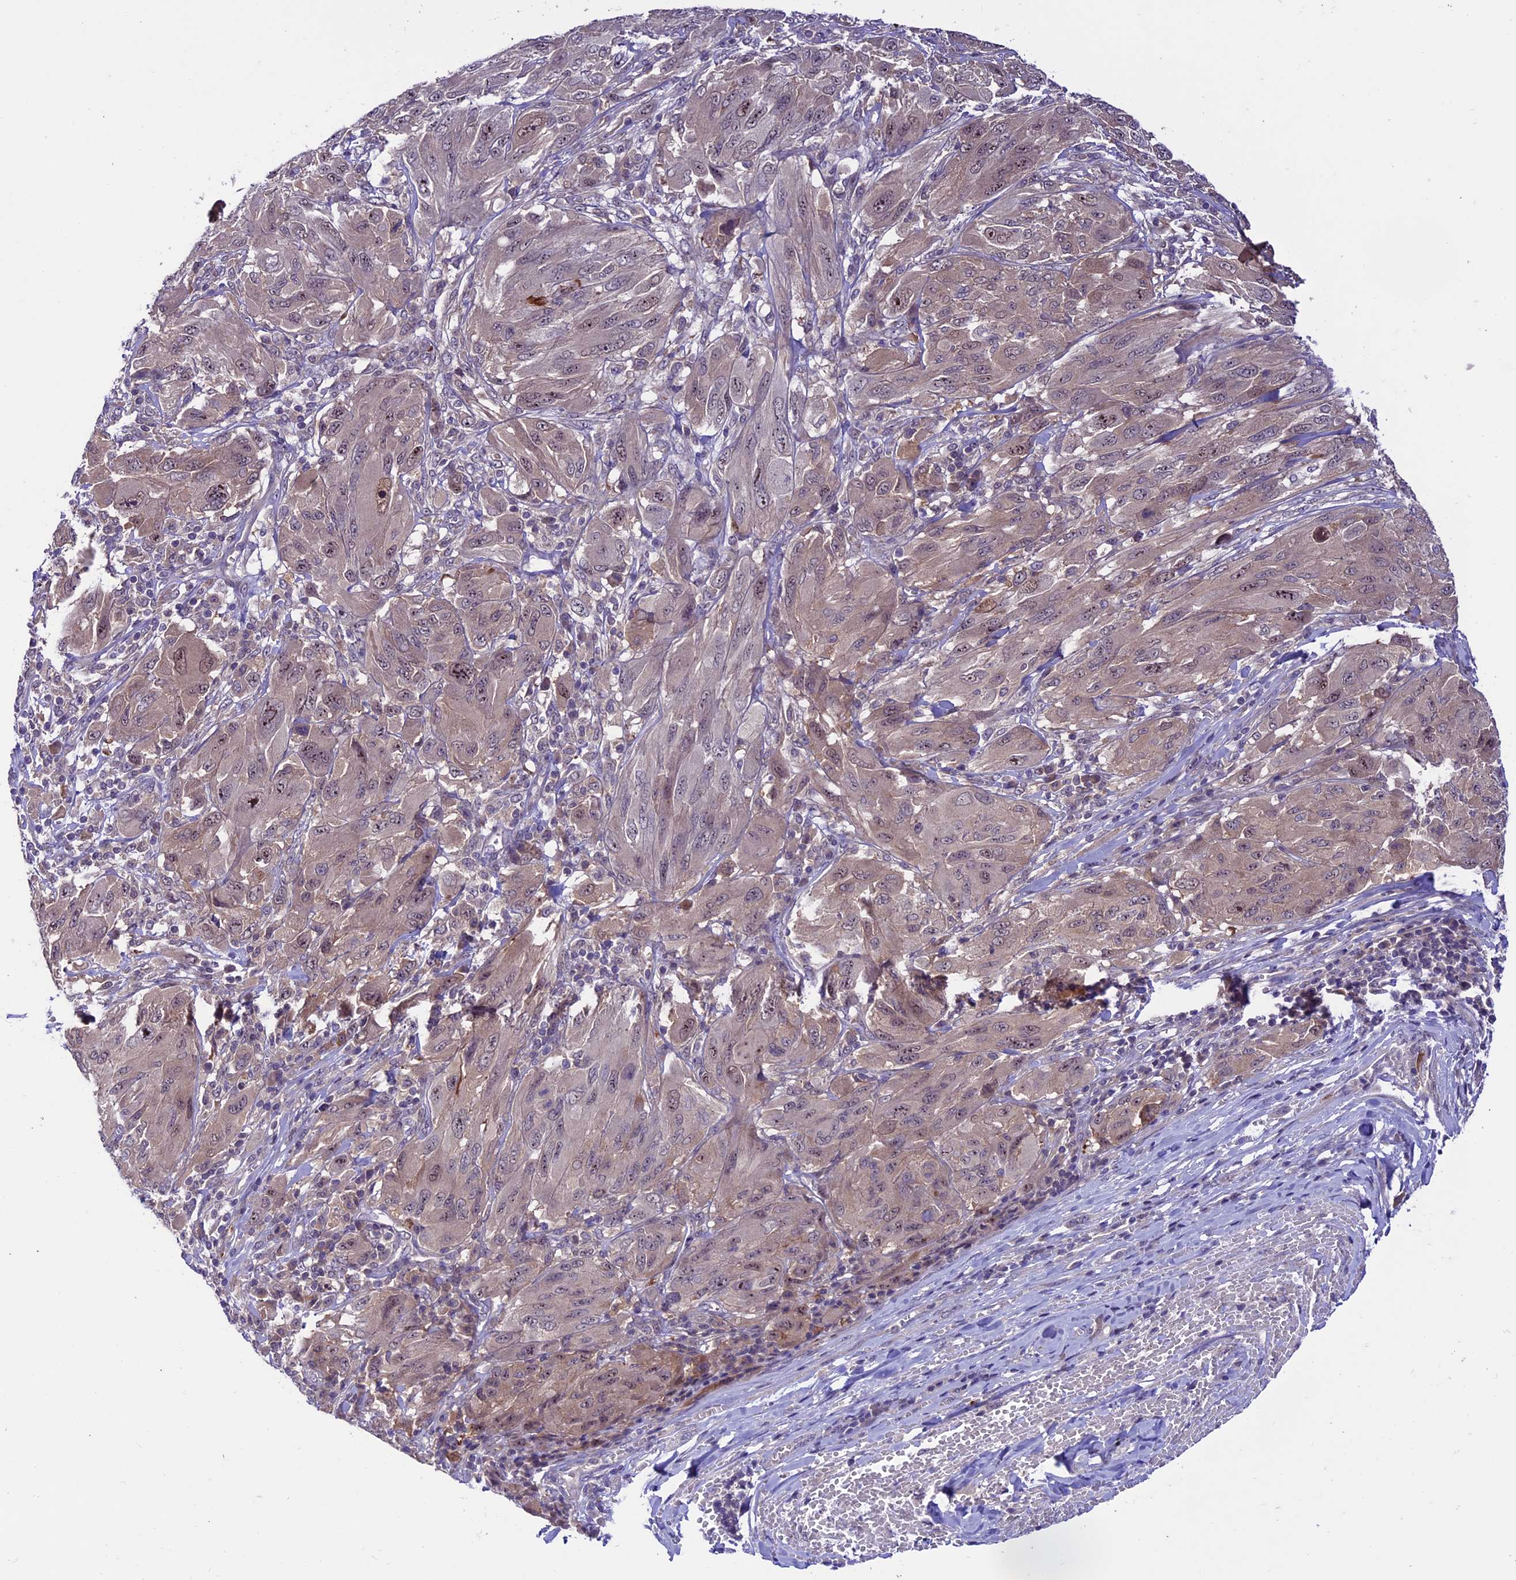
{"staining": {"intensity": "weak", "quantity": "25%-75%", "location": "cytoplasmic/membranous,nuclear"}, "tissue": "melanoma", "cell_type": "Tumor cells", "image_type": "cancer", "snomed": [{"axis": "morphology", "description": "Malignant melanoma, NOS"}, {"axis": "topography", "description": "Skin"}], "caption": "Protein staining shows weak cytoplasmic/membranous and nuclear staining in about 25%-75% of tumor cells in melanoma. (Stains: DAB in brown, nuclei in blue, Microscopy: brightfield microscopy at high magnification).", "gene": "XKR7", "patient": {"sex": "female", "age": 91}}